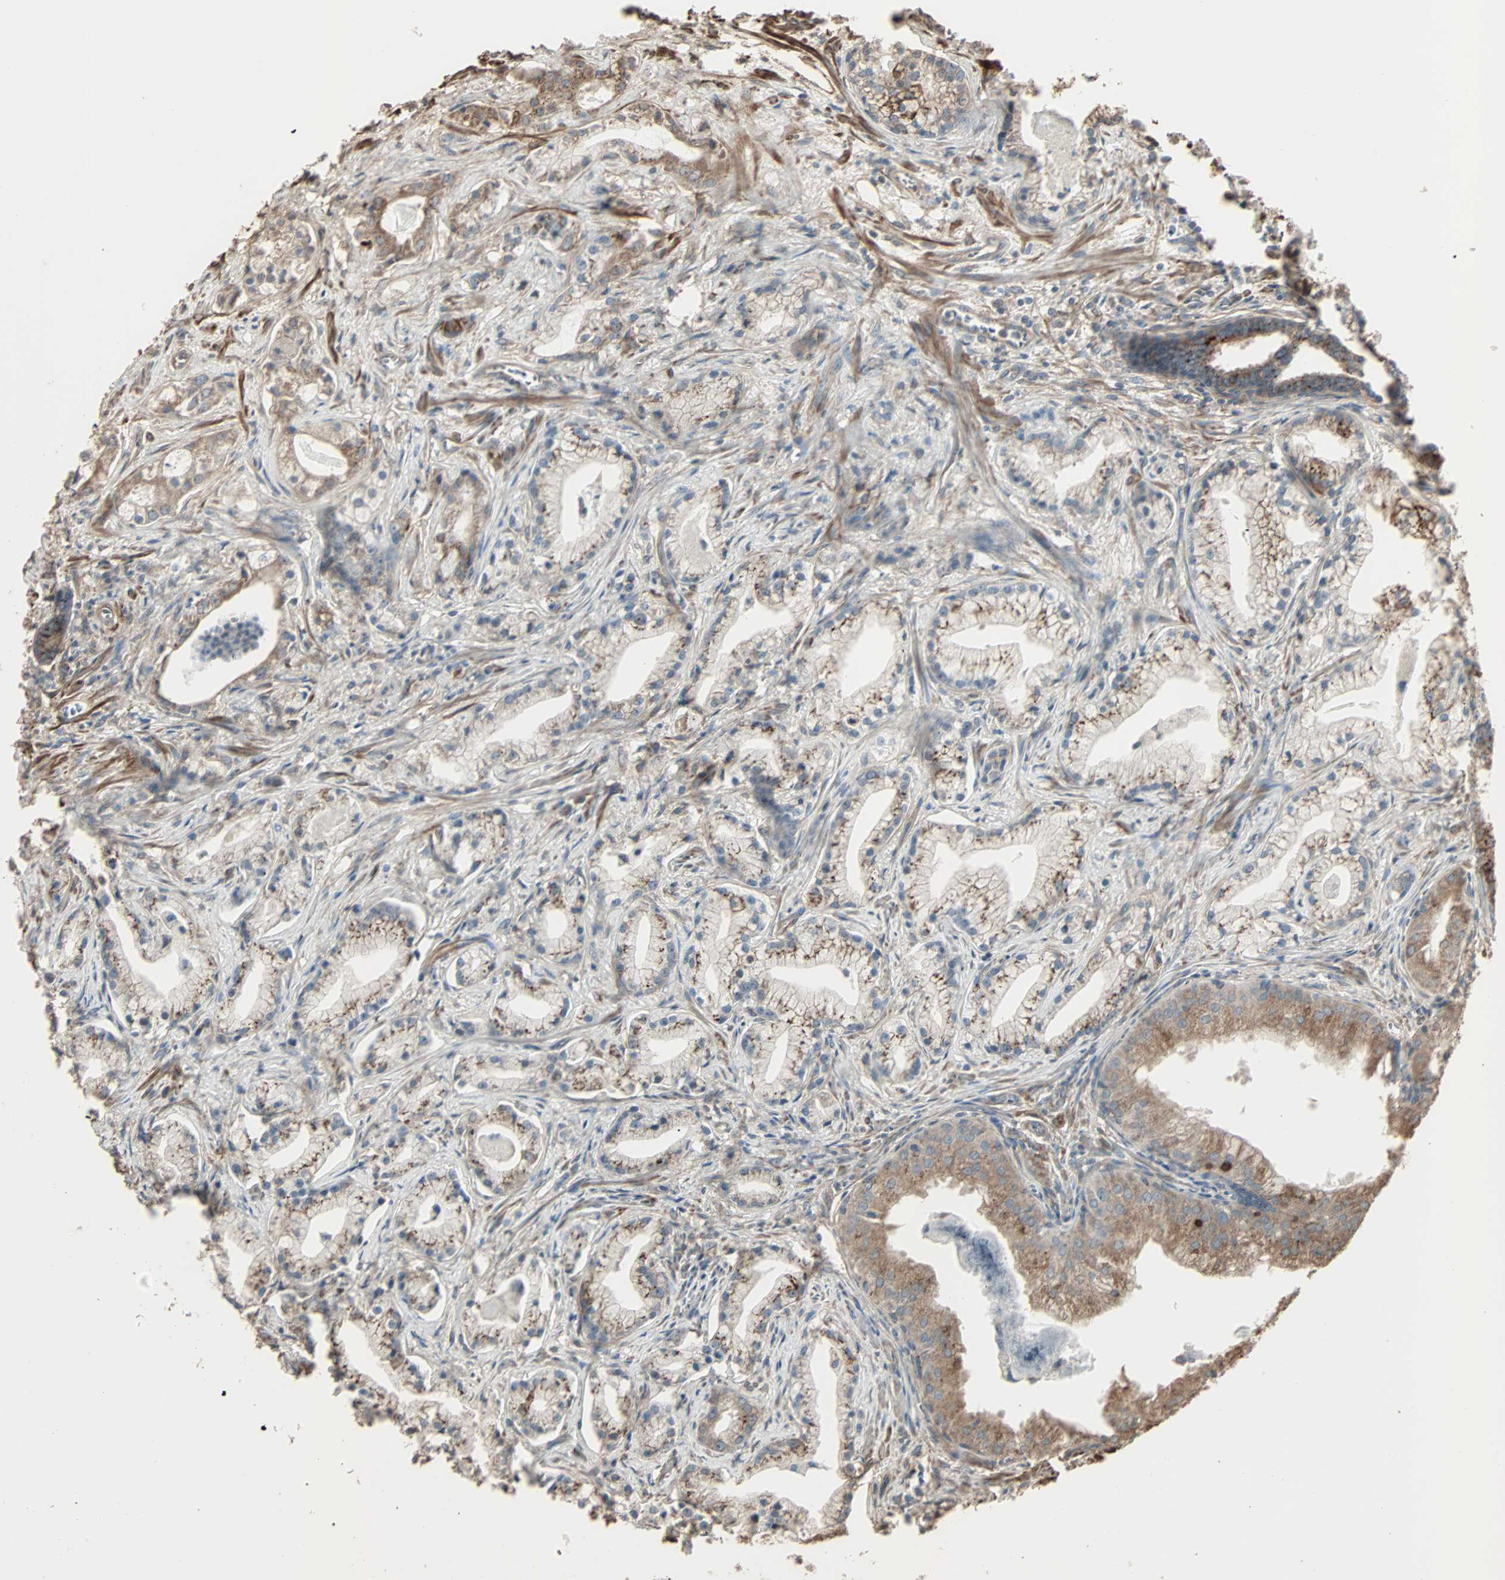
{"staining": {"intensity": "moderate", "quantity": "<25%", "location": "cytoplasmic/membranous"}, "tissue": "prostate cancer", "cell_type": "Tumor cells", "image_type": "cancer", "snomed": [{"axis": "morphology", "description": "Adenocarcinoma, Low grade"}, {"axis": "topography", "description": "Prostate"}], "caption": "Immunohistochemistry (IHC) micrograph of human prostate cancer (adenocarcinoma (low-grade)) stained for a protein (brown), which demonstrates low levels of moderate cytoplasmic/membranous positivity in about <25% of tumor cells.", "gene": "GALNT3", "patient": {"sex": "male", "age": 59}}